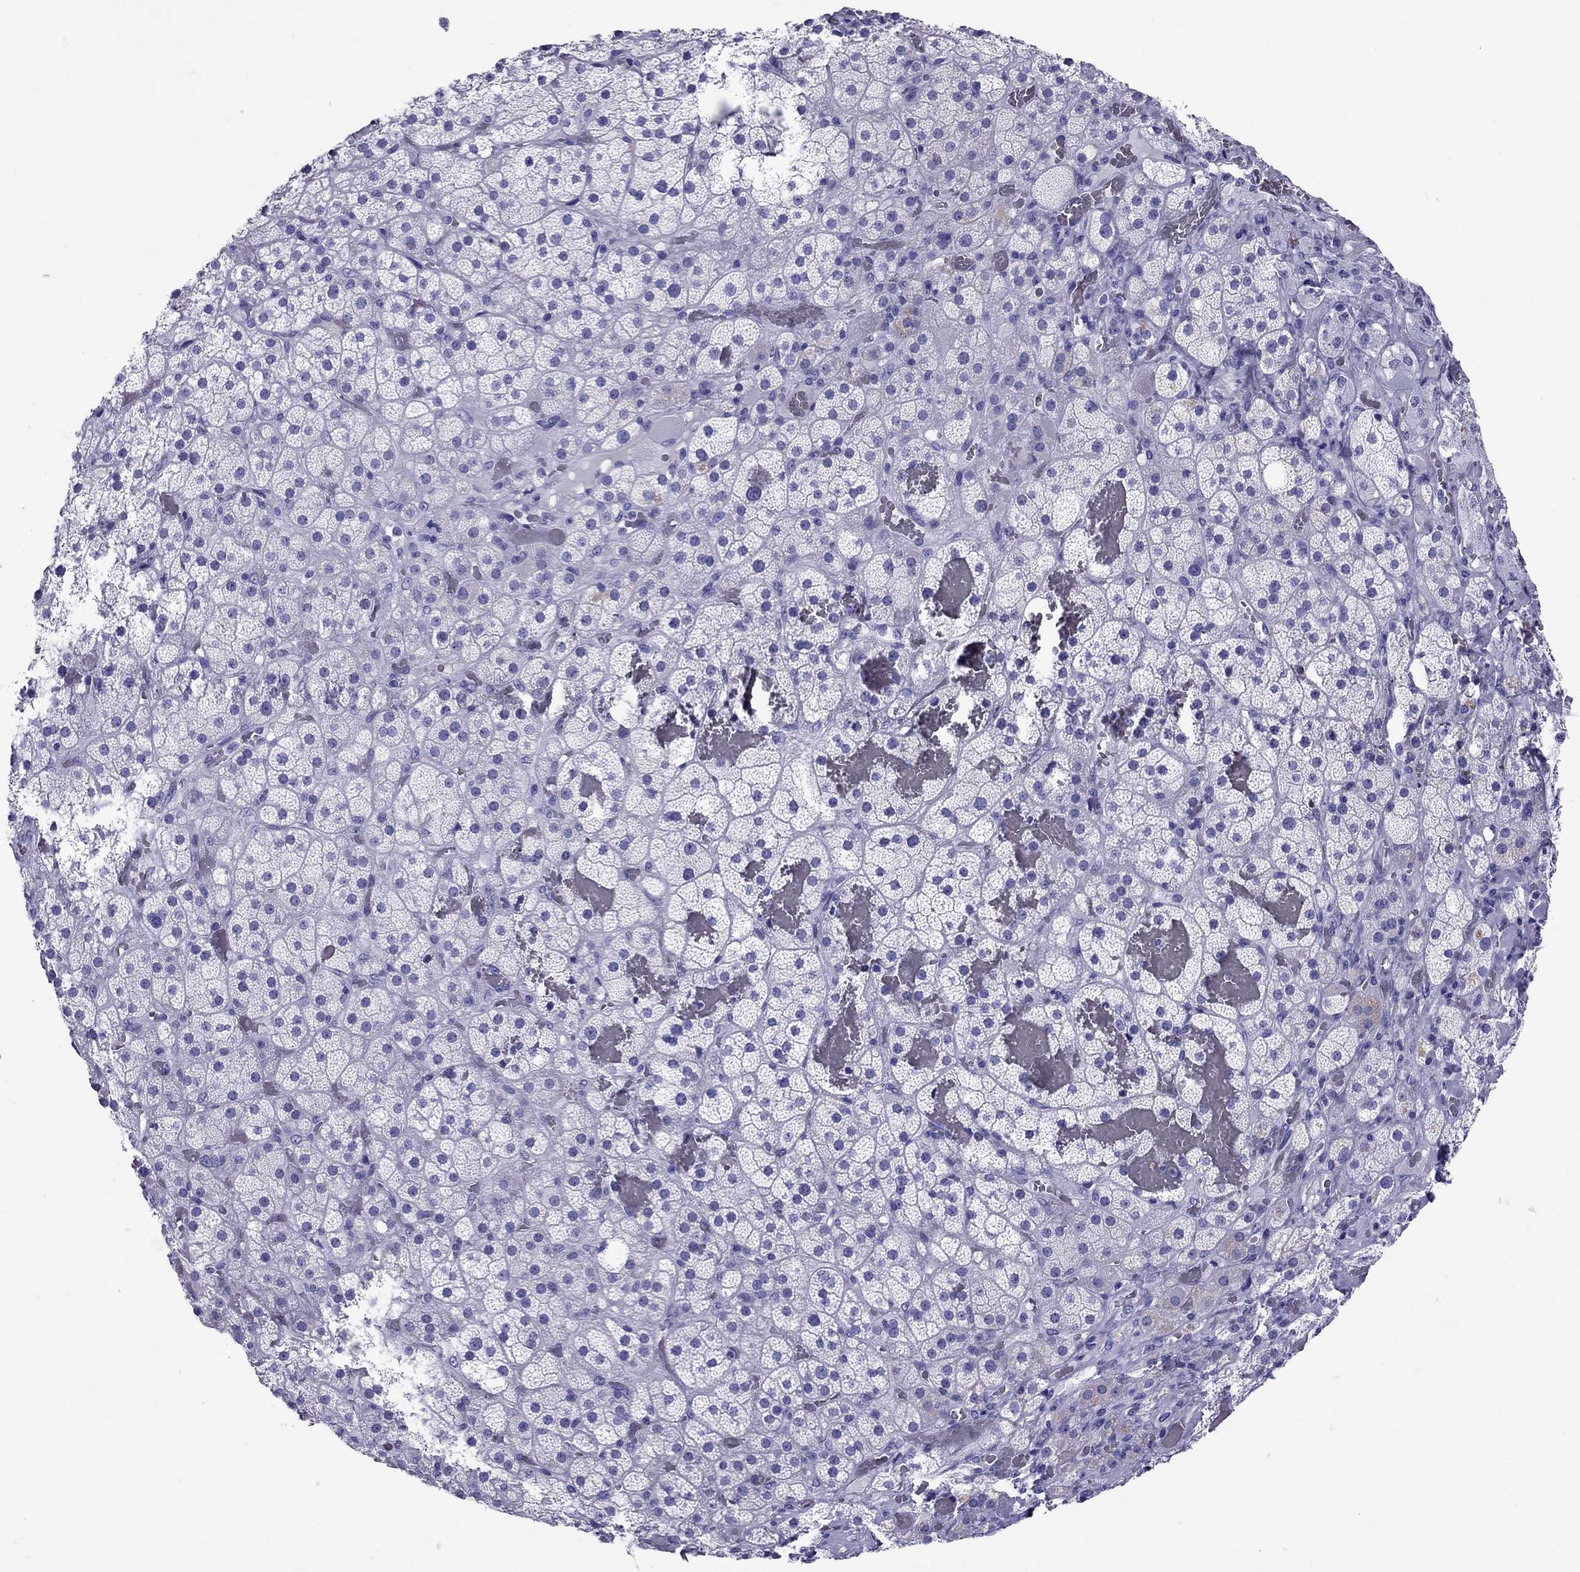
{"staining": {"intensity": "negative", "quantity": "none", "location": "none"}, "tissue": "adrenal gland", "cell_type": "Glandular cells", "image_type": "normal", "snomed": [{"axis": "morphology", "description": "Normal tissue, NOS"}, {"axis": "topography", "description": "Adrenal gland"}], "caption": "Benign adrenal gland was stained to show a protein in brown. There is no significant staining in glandular cells. The staining was performed using DAB (3,3'-diaminobenzidine) to visualize the protein expression in brown, while the nuclei were stained in blue with hematoxylin (Magnification: 20x).", "gene": "AVPR1B", "patient": {"sex": "male", "age": 57}}